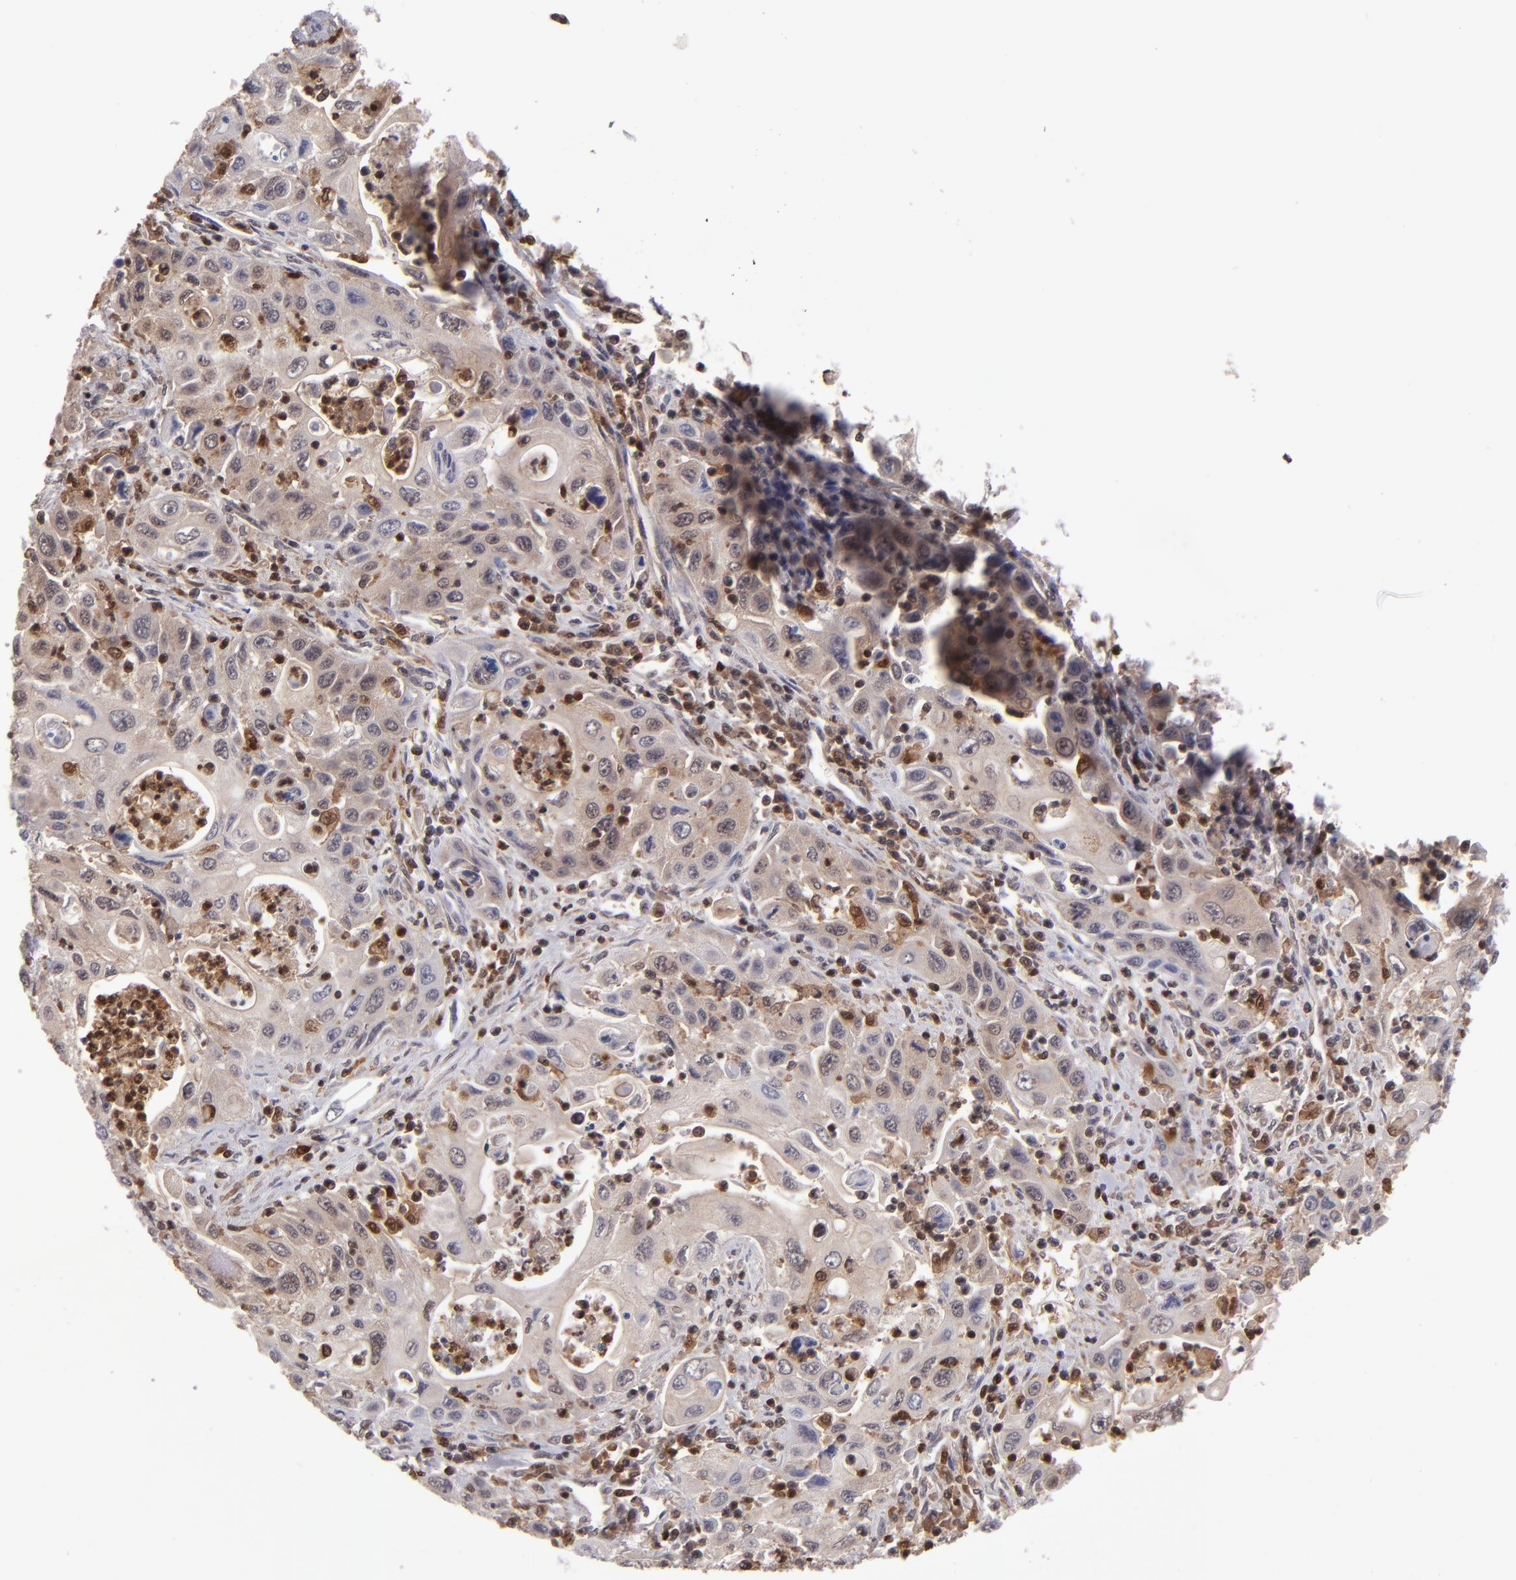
{"staining": {"intensity": "weak", "quantity": ">75%", "location": "cytoplasmic/membranous,nuclear"}, "tissue": "pancreatic cancer", "cell_type": "Tumor cells", "image_type": "cancer", "snomed": [{"axis": "morphology", "description": "Adenocarcinoma, NOS"}, {"axis": "topography", "description": "Pancreas"}], "caption": "Immunohistochemical staining of pancreatic cancer displays weak cytoplasmic/membranous and nuclear protein staining in about >75% of tumor cells.", "gene": "GRB2", "patient": {"sex": "male", "age": 70}}